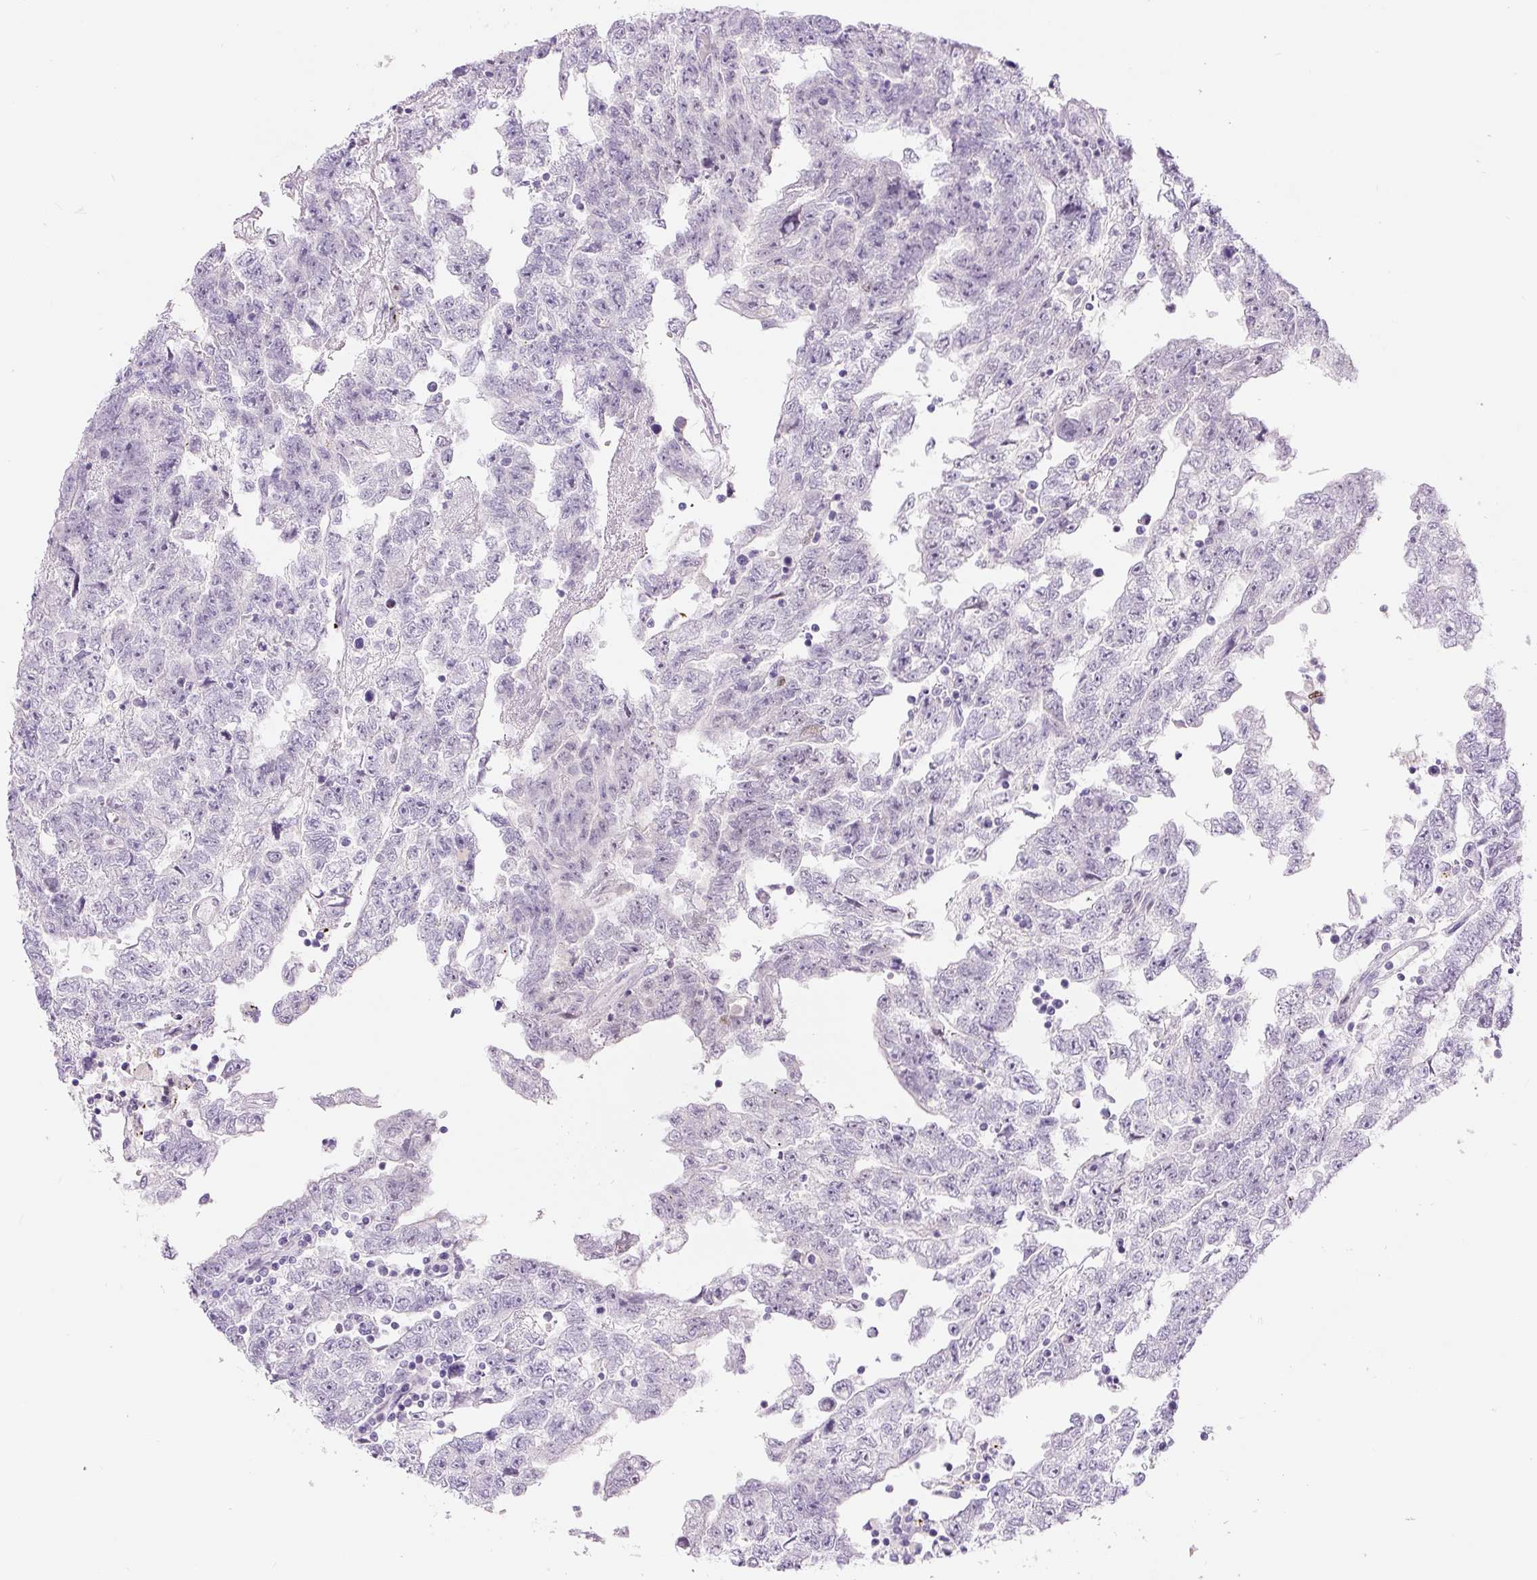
{"staining": {"intensity": "negative", "quantity": "none", "location": "none"}, "tissue": "testis cancer", "cell_type": "Tumor cells", "image_type": "cancer", "snomed": [{"axis": "morphology", "description": "Carcinoma, Embryonal, NOS"}, {"axis": "topography", "description": "Testis"}], "caption": "This is an IHC micrograph of human testis cancer (embryonal carcinoma). There is no expression in tumor cells.", "gene": "SIX1", "patient": {"sex": "male", "age": 25}}